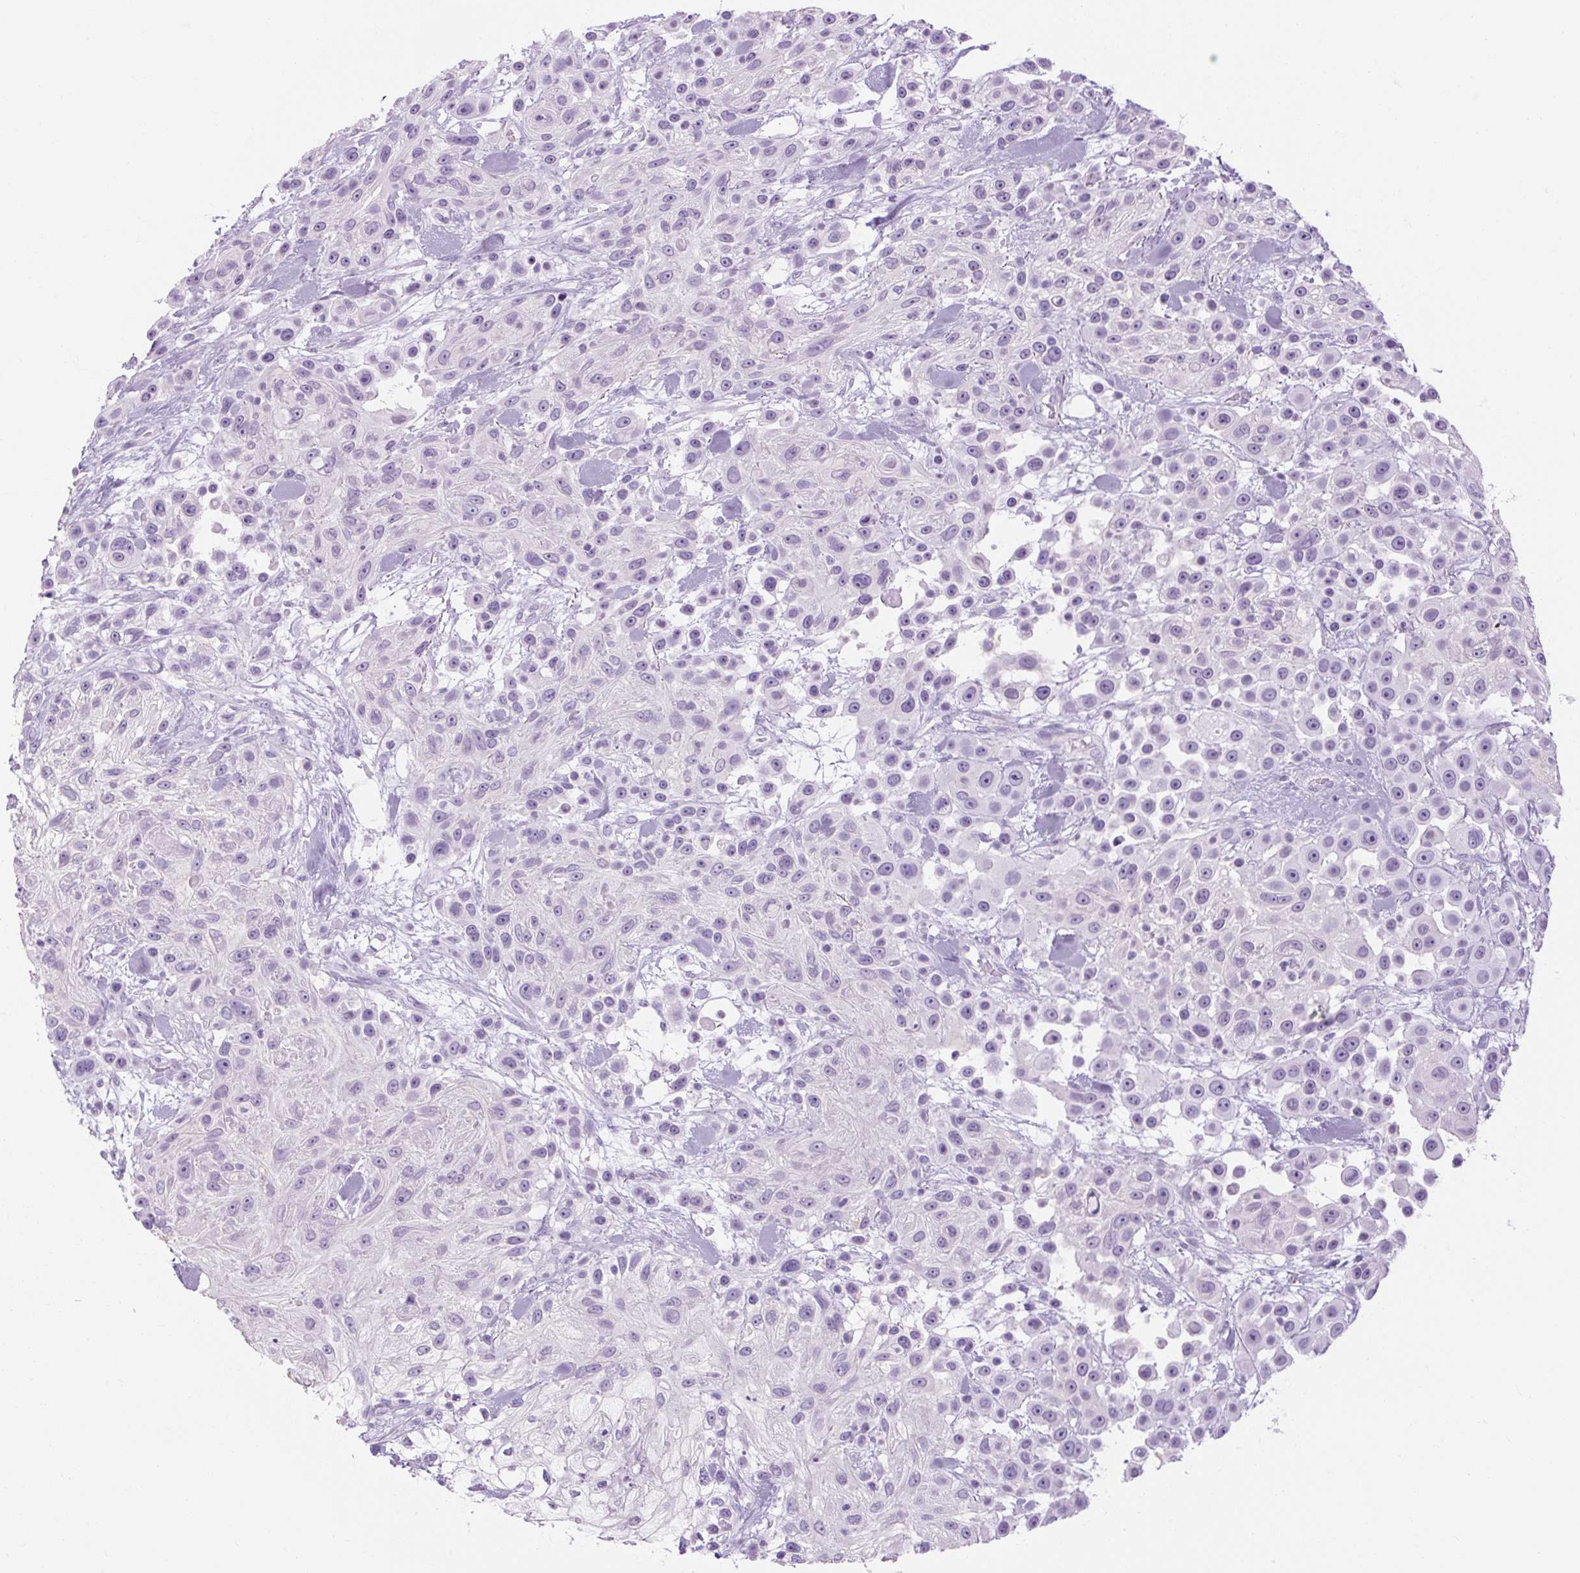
{"staining": {"intensity": "negative", "quantity": "none", "location": "none"}, "tissue": "skin cancer", "cell_type": "Tumor cells", "image_type": "cancer", "snomed": [{"axis": "morphology", "description": "Squamous cell carcinoma, NOS"}, {"axis": "topography", "description": "Skin"}], "caption": "Immunohistochemical staining of skin cancer (squamous cell carcinoma) reveals no significant expression in tumor cells.", "gene": "TIGD2", "patient": {"sex": "male", "age": 67}}